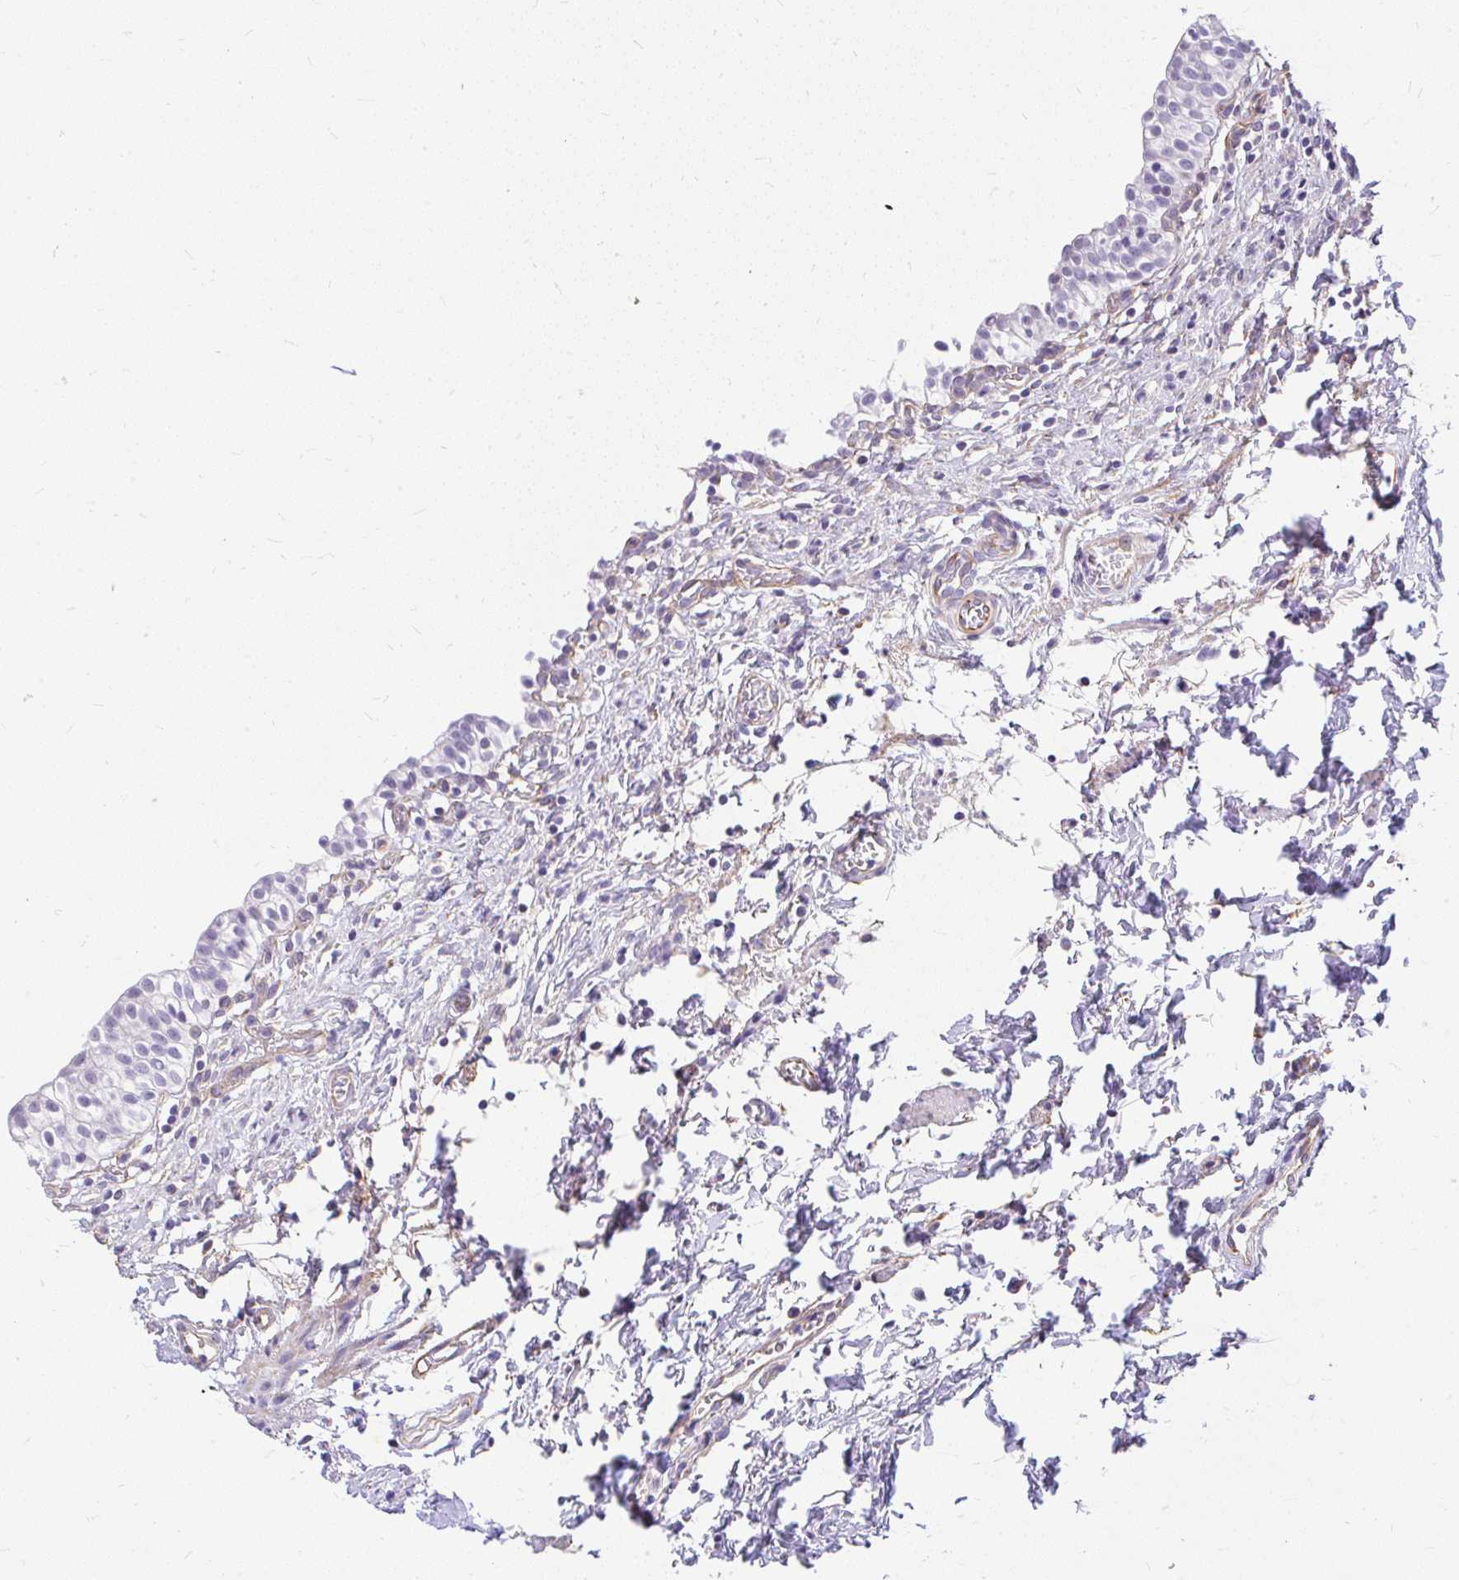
{"staining": {"intensity": "negative", "quantity": "none", "location": "none"}, "tissue": "urinary bladder", "cell_type": "Urothelial cells", "image_type": "normal", "snomed": [{"axis": "morphology", "description": "Normal tissue, NOS"}, {"axis": "topography", "description": "Urinary bladder"}, {"axis": "topography", "description": "Peripheral nerve tissue"}], "caption": "This is an IHC image of unremarkable human urinary bladder. There is no expression in urothelial cells.", "gene": "FAM83C", "patient": {"sex": "male", "age": 55}}